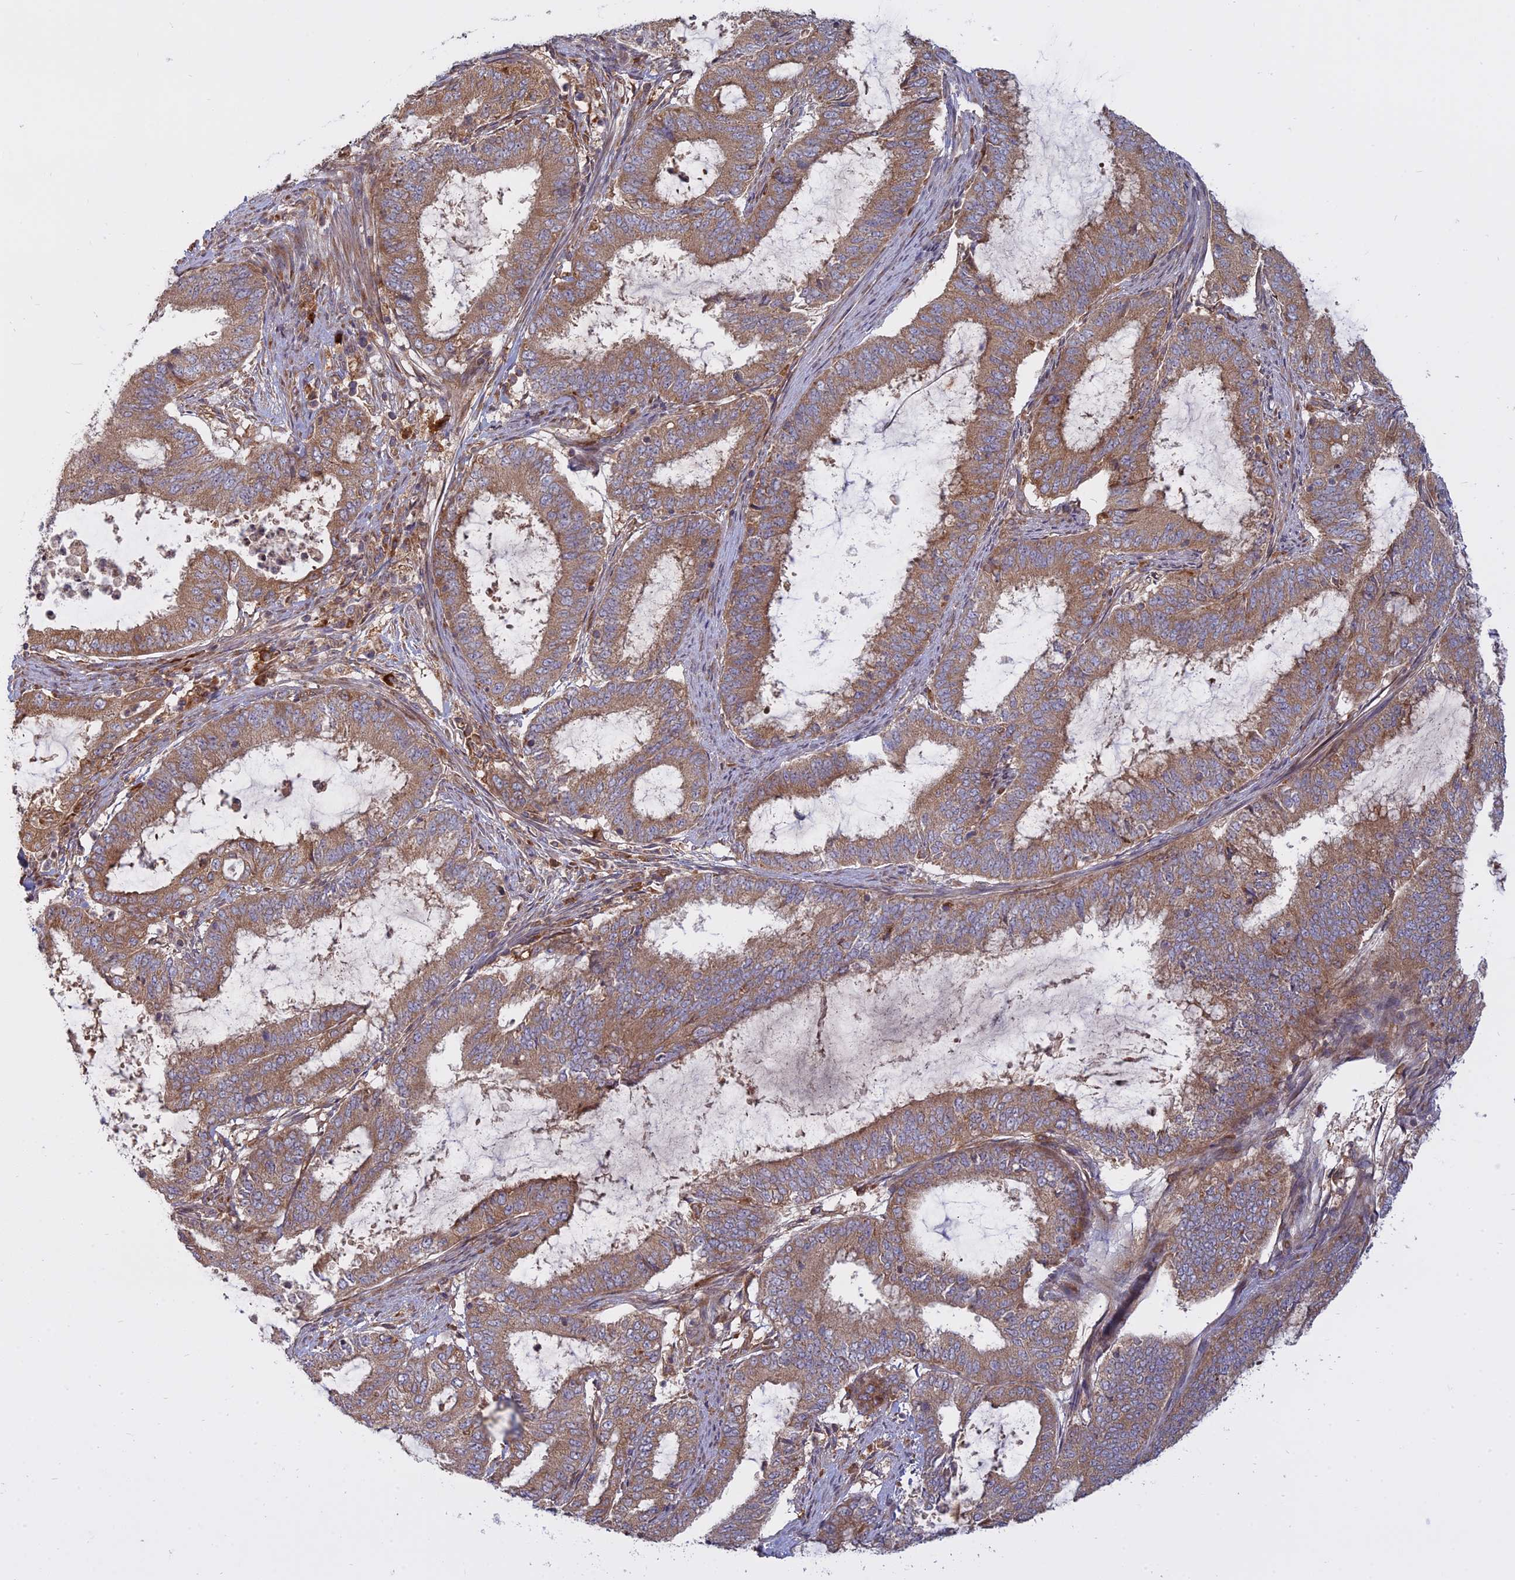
{"staining": {"intensity": "moderate", "quantity": ">75%", "location": "cytoplasmic/membranous"}, "tissue": "endometrial cancer", "cell_type": "Tumor cells", "image_type": "cancer", "snomed": [{"axis": "morphology", "description": "Adenocarcinoma, NOS"}, {"axis": "topography", "description": "Endometrium"}], "caption": "About >75% of tumor cells in human endometrial cancer display moderate cytoplasmic/membranous protein staining as visualized by brown immunohistochemical staining.", "gene": "TMEM208", "patient": {"sex": "female", "age": 51}}